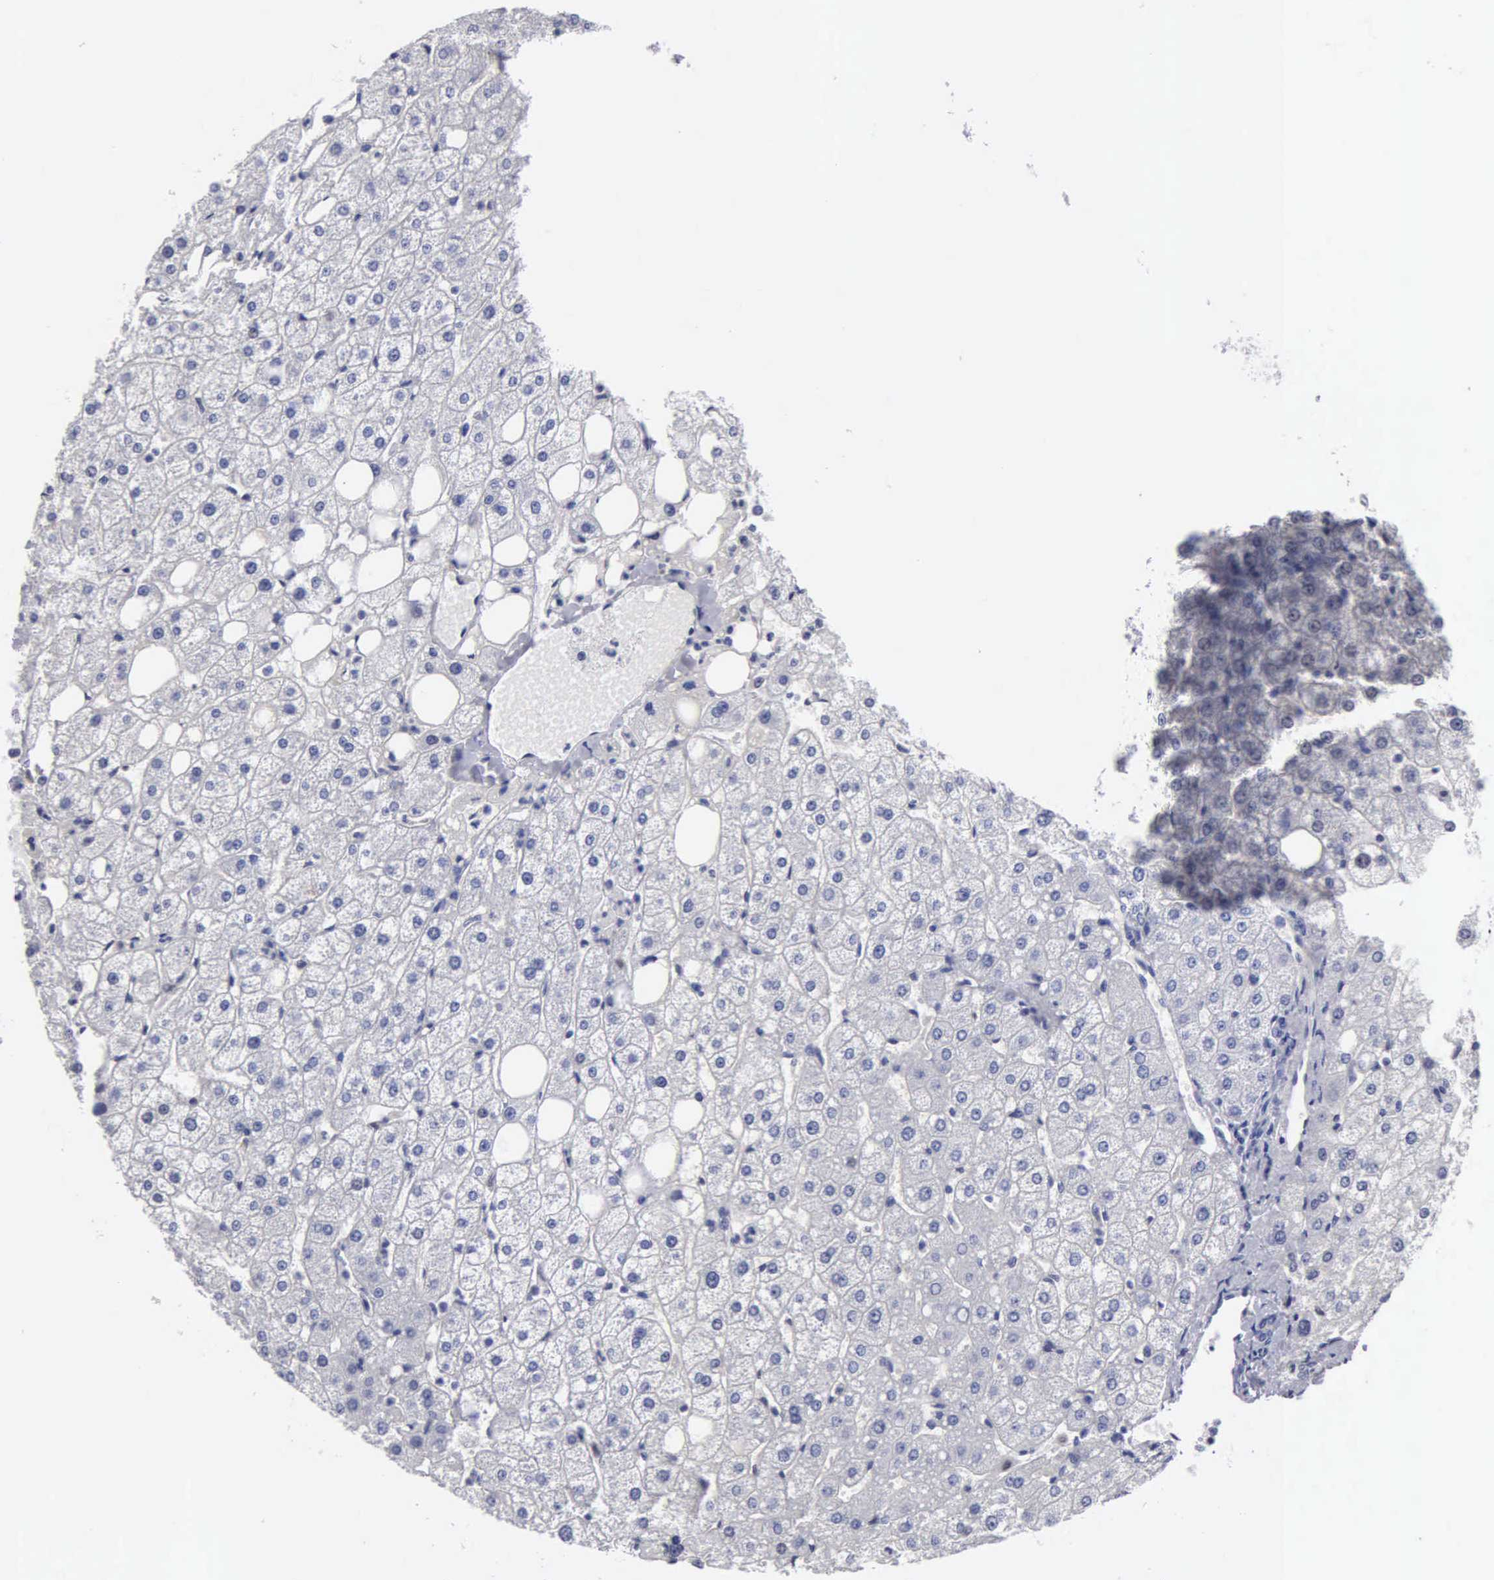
{"staining": {"intensity": "negative", "quantity": "none", "location": "none"}, "tissue": "liver", "cell_type": "Cholangiocytes", "image_type": "normal", "snomed": [{"axis": "morphology", "description": "Normal tissue, NOS"}, {"axis": "topography", "description": "Liver"}], "caption": "A photomicrograph of human liver is negative for staining in cholangiocytes. (Brightfield microscopy of DAB (3,3'-diaminobenzidine) immunohistochemistry (IHC) at high magnification).", "gene": "CCNG1", "patient": {"sex": "male", "age": 35}}